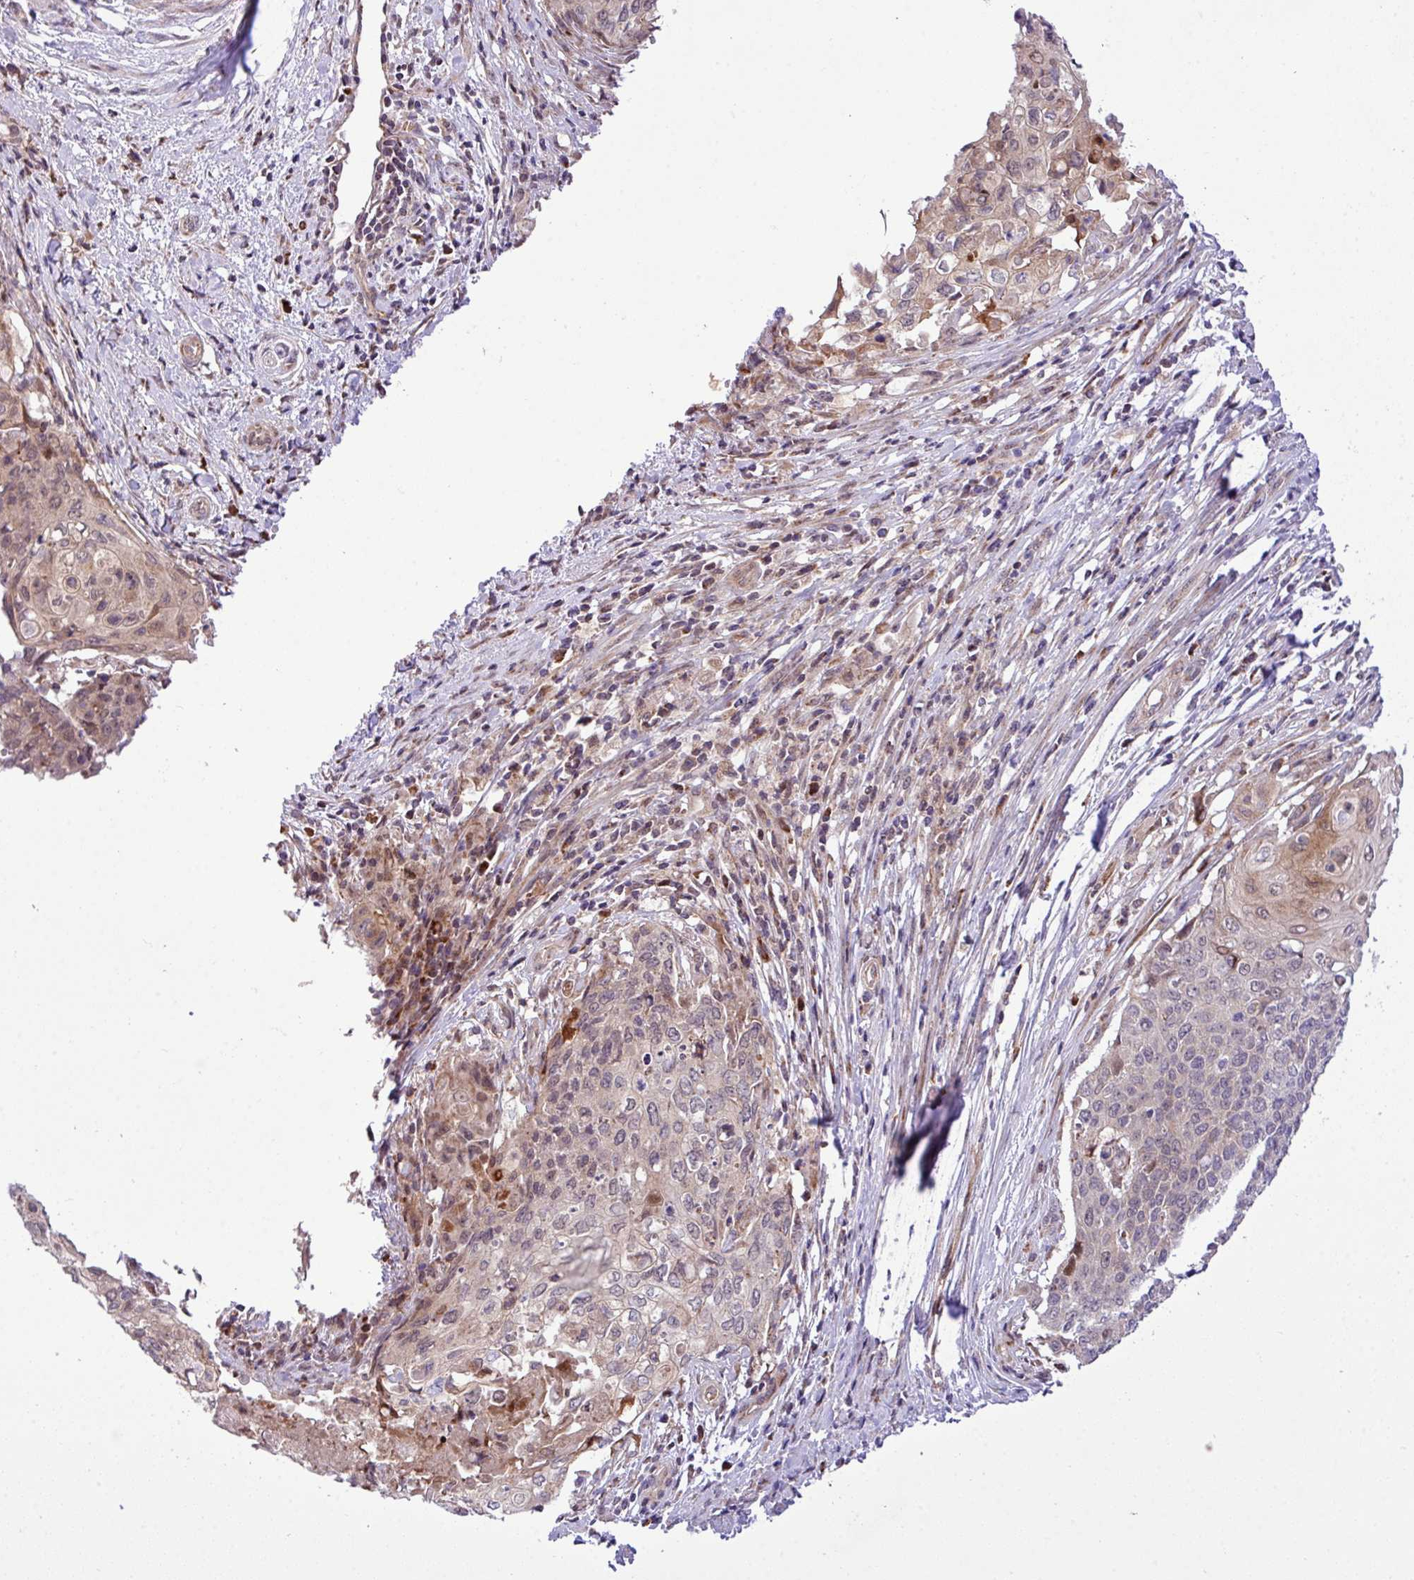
{"staining": {"intensity": "weak", "quantity": "25%-75%", "location": "cytoplasmic/membranous"}, "tissue": "cervical cancer", "cell_type": "Tumor cells", "image_type": "cancer", "snomed": [{"axis": "morphology", "description": "Squamous cell carcinoma, NOS"}, {"axis": "topography", "description": "Cervix"}], "caption": "The image exhibits staining of squamous cell carcinoma (cervical), revealing weak cytoplasmic/membranous protein staining (brown color) within tumor cells.", "gene": "B3GNT9", "patient": {"sex": "female", "age": 39}}